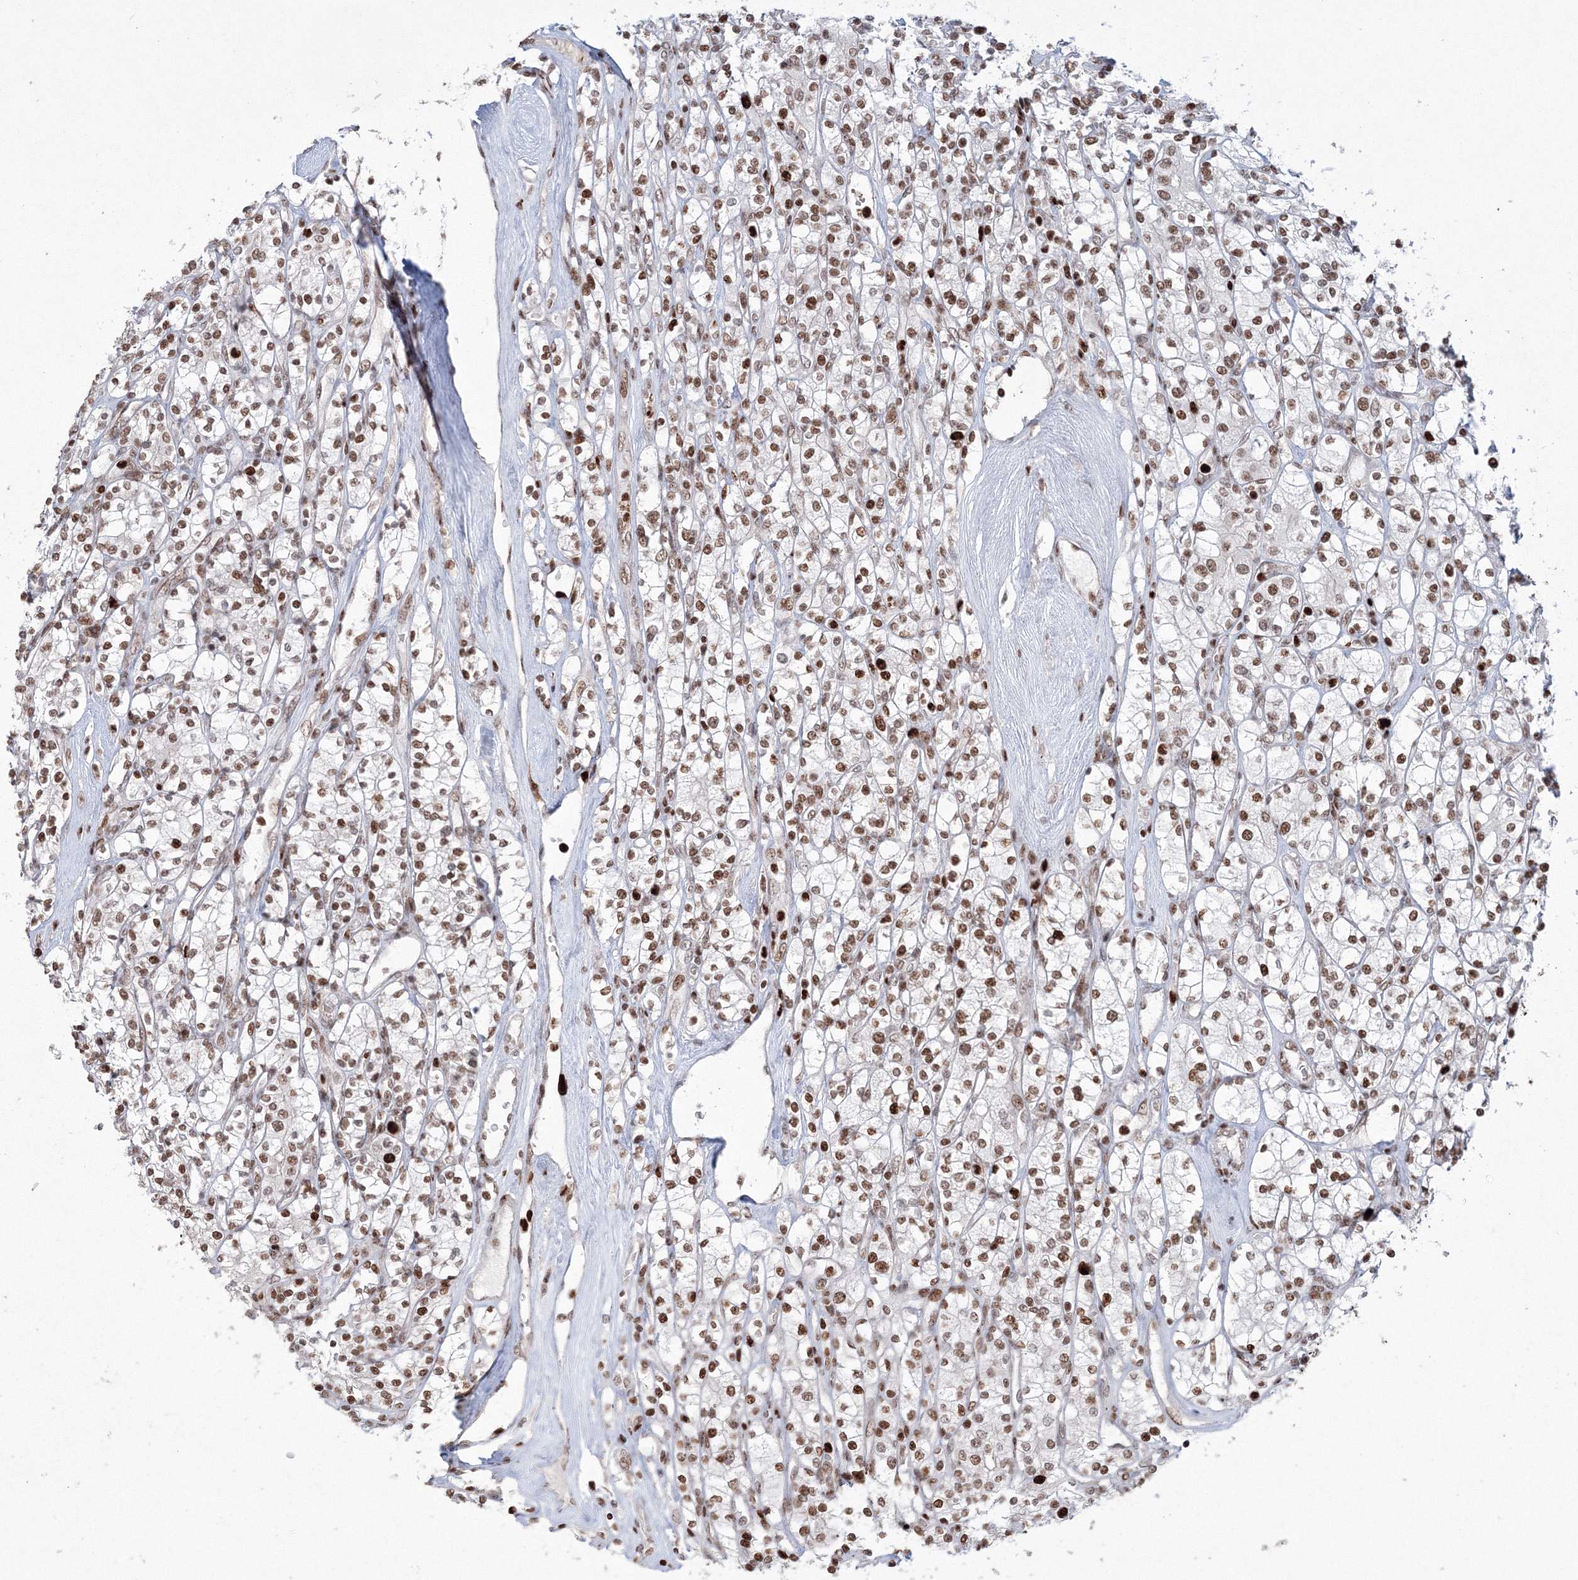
{"staining": {"intensity": "moderate", "quantity": ">75%", "location": "nuclear"}, "tissue": "renal cancer", "cell_type": "Tumor cells", "image_type": "cancer", "snomed": [{"axis": "morphology", "description": "Adenocarcinoma, NOS"}, {"axis": "topography", "description": "Kidney"}], "caption": "A brown stain labels moderate nuclear staining of a protein in renal adenocarcinoma tumor cells.", "gene": "LIG1", "patient": {"sex": "male", "age": 77}}